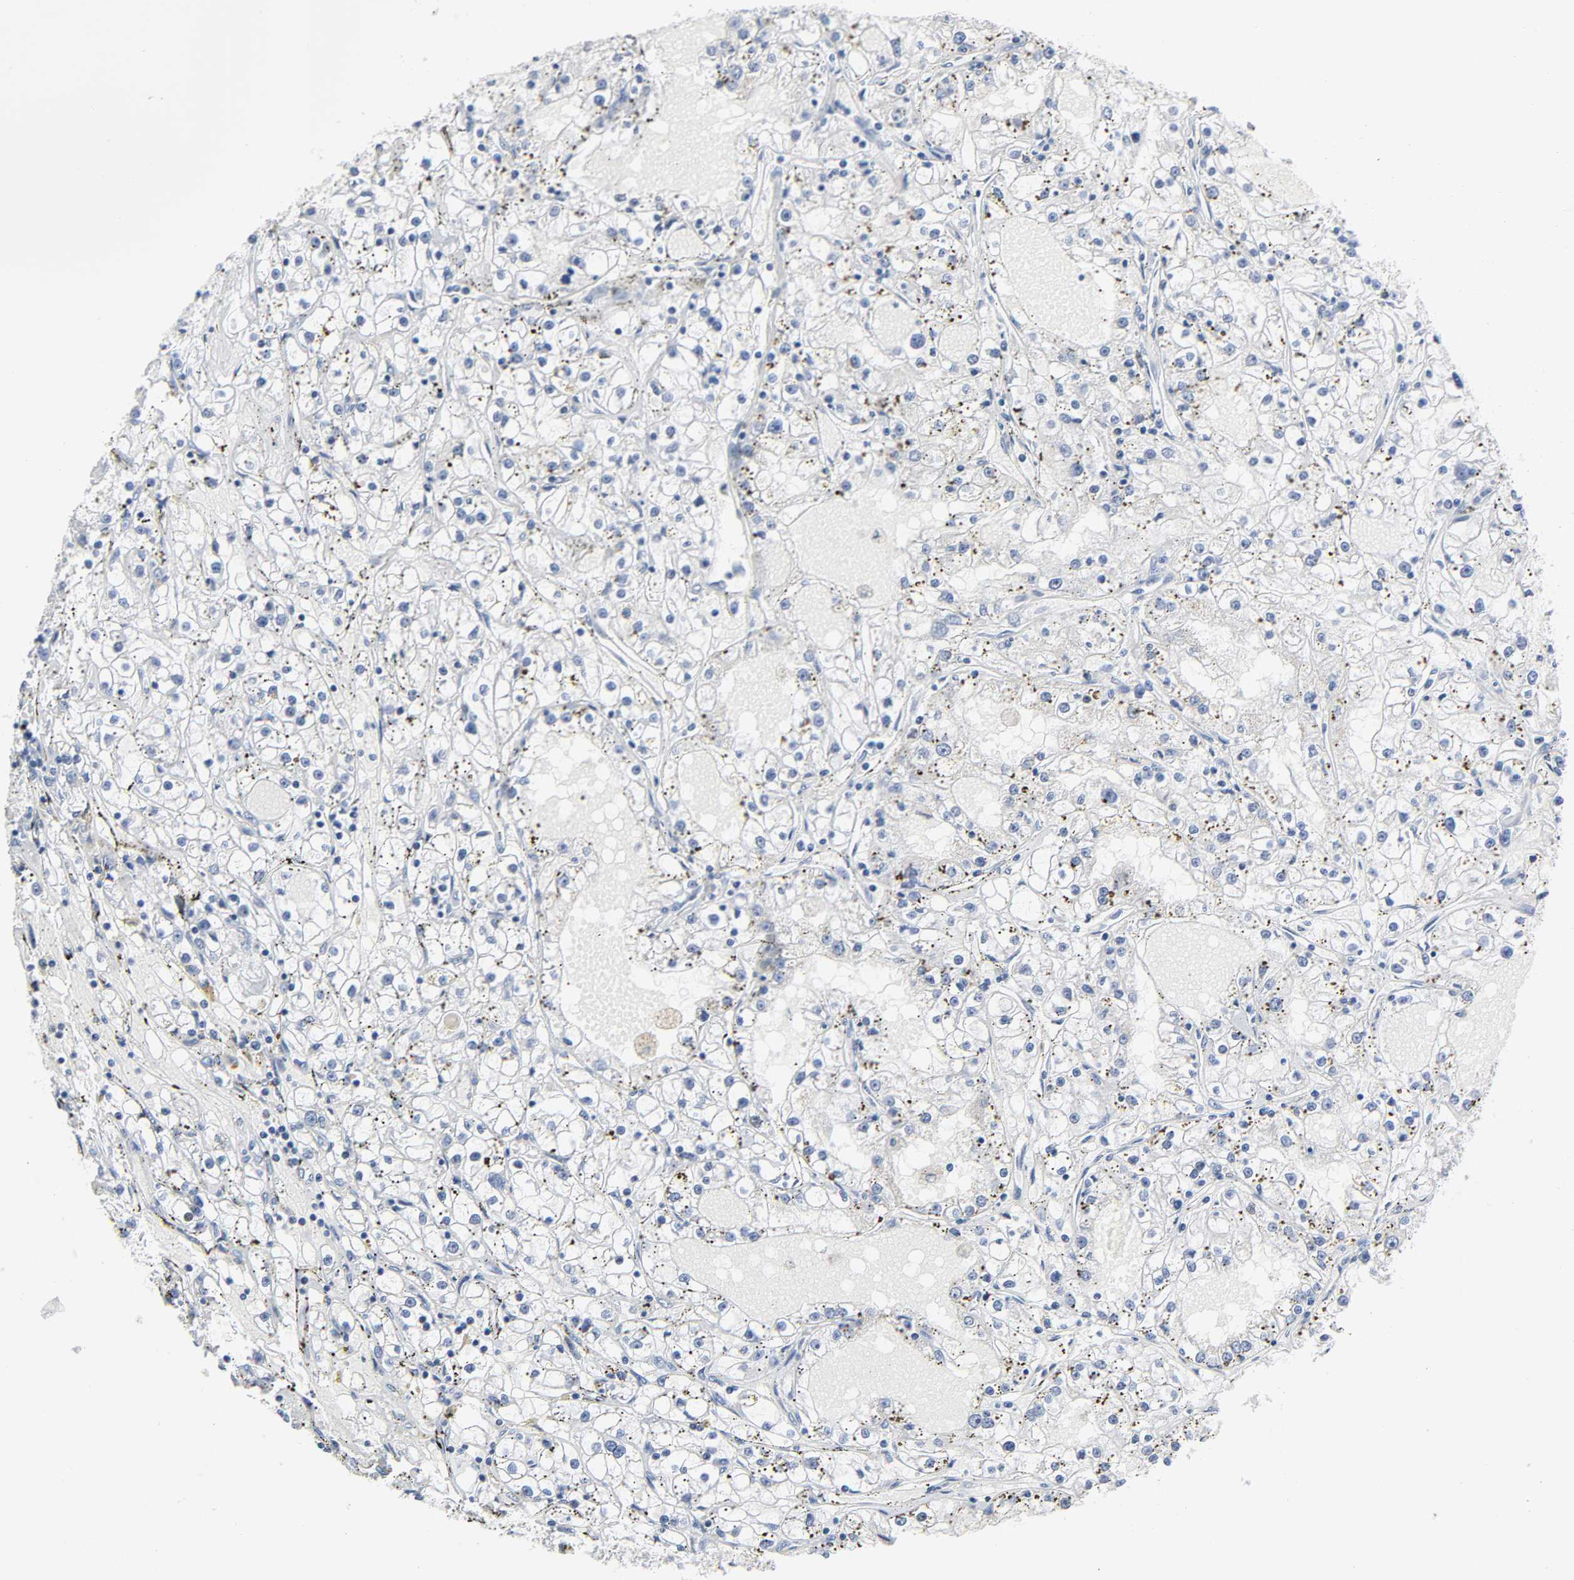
{"staining": {"intensity": "negative", "quantity": "none", "location": "none"}, "tissue": "renal cancer", "cell_type": "Tumor cells", "image_type": "cancer", "snomed": [{"axis": "morphology", "description": "Adenocarcinoma, NOS"}, {"axis": "topography", "description": "Kidney"}], "caption": "Renal adenocarcinoma stained for a protein using immunohistochemistry reveals no expression tumor cells.", "gene": "WEE1", "patient": {"sex": "male", "age": 56}}